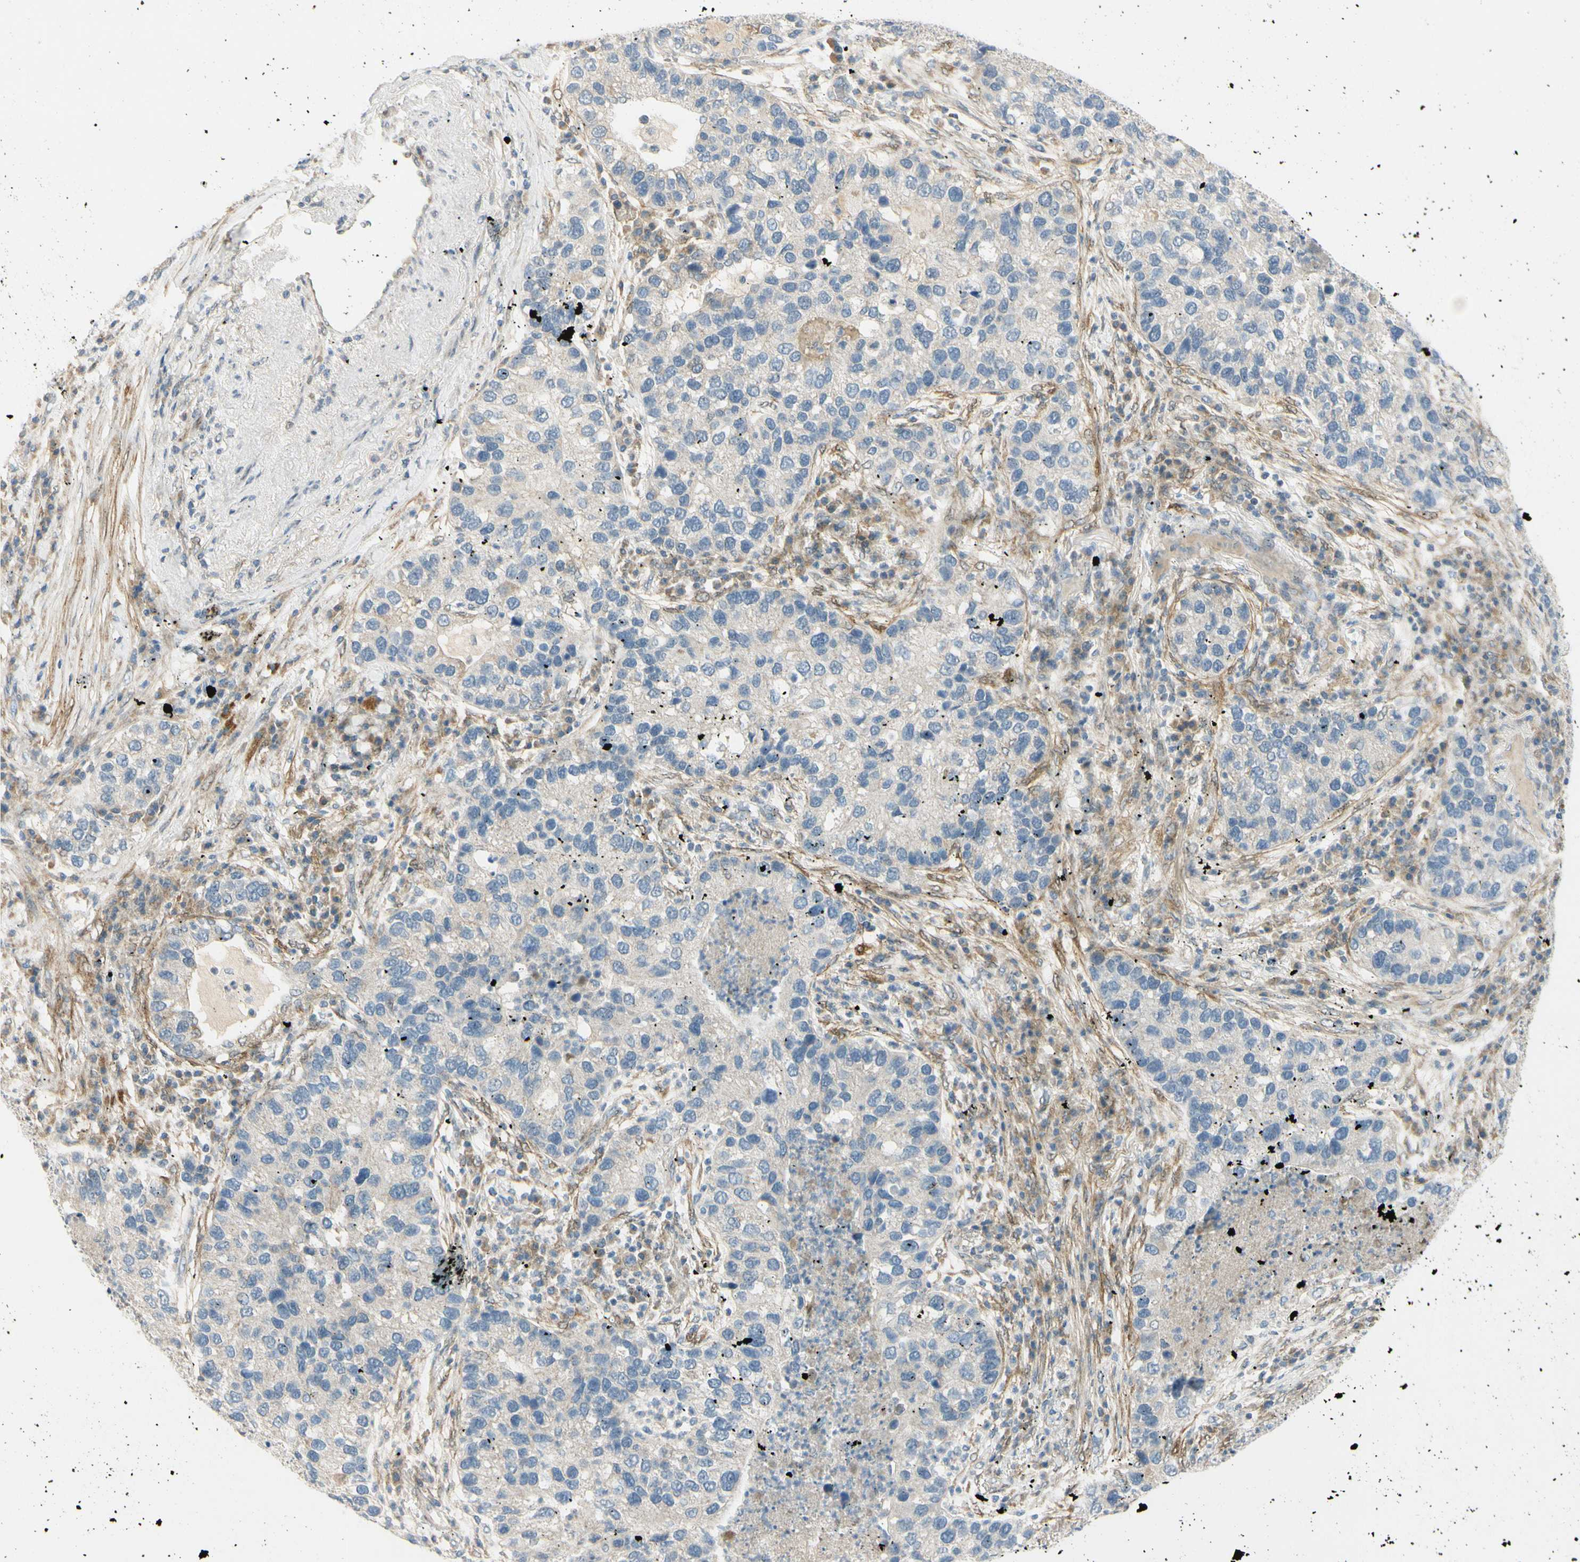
{"staining": {"intensity": "negative", "quantity": "none", "location": "none"}, "tissue": "lung cancer", "cell_type": "Tumor cells", "image_type": "cancer", "snomed": [{"axis": "morphology", "description": "Normal tissue, NOS"}, {"axis": "morphology", "description": "Adenocarcinoma, NOS"}, {"axis": "topography", "description": "Bronchus"}, {"axis": "topography", "description": "Lung"}], "caption": "Image shows no protein expression in tumor cells of adenocarcinoma (lung) tissue. (Immunohistochemistry, brightfield microscopy, high magnification).", "gene": "FHL2", "patient": {"sex": "male", "age": 54}}